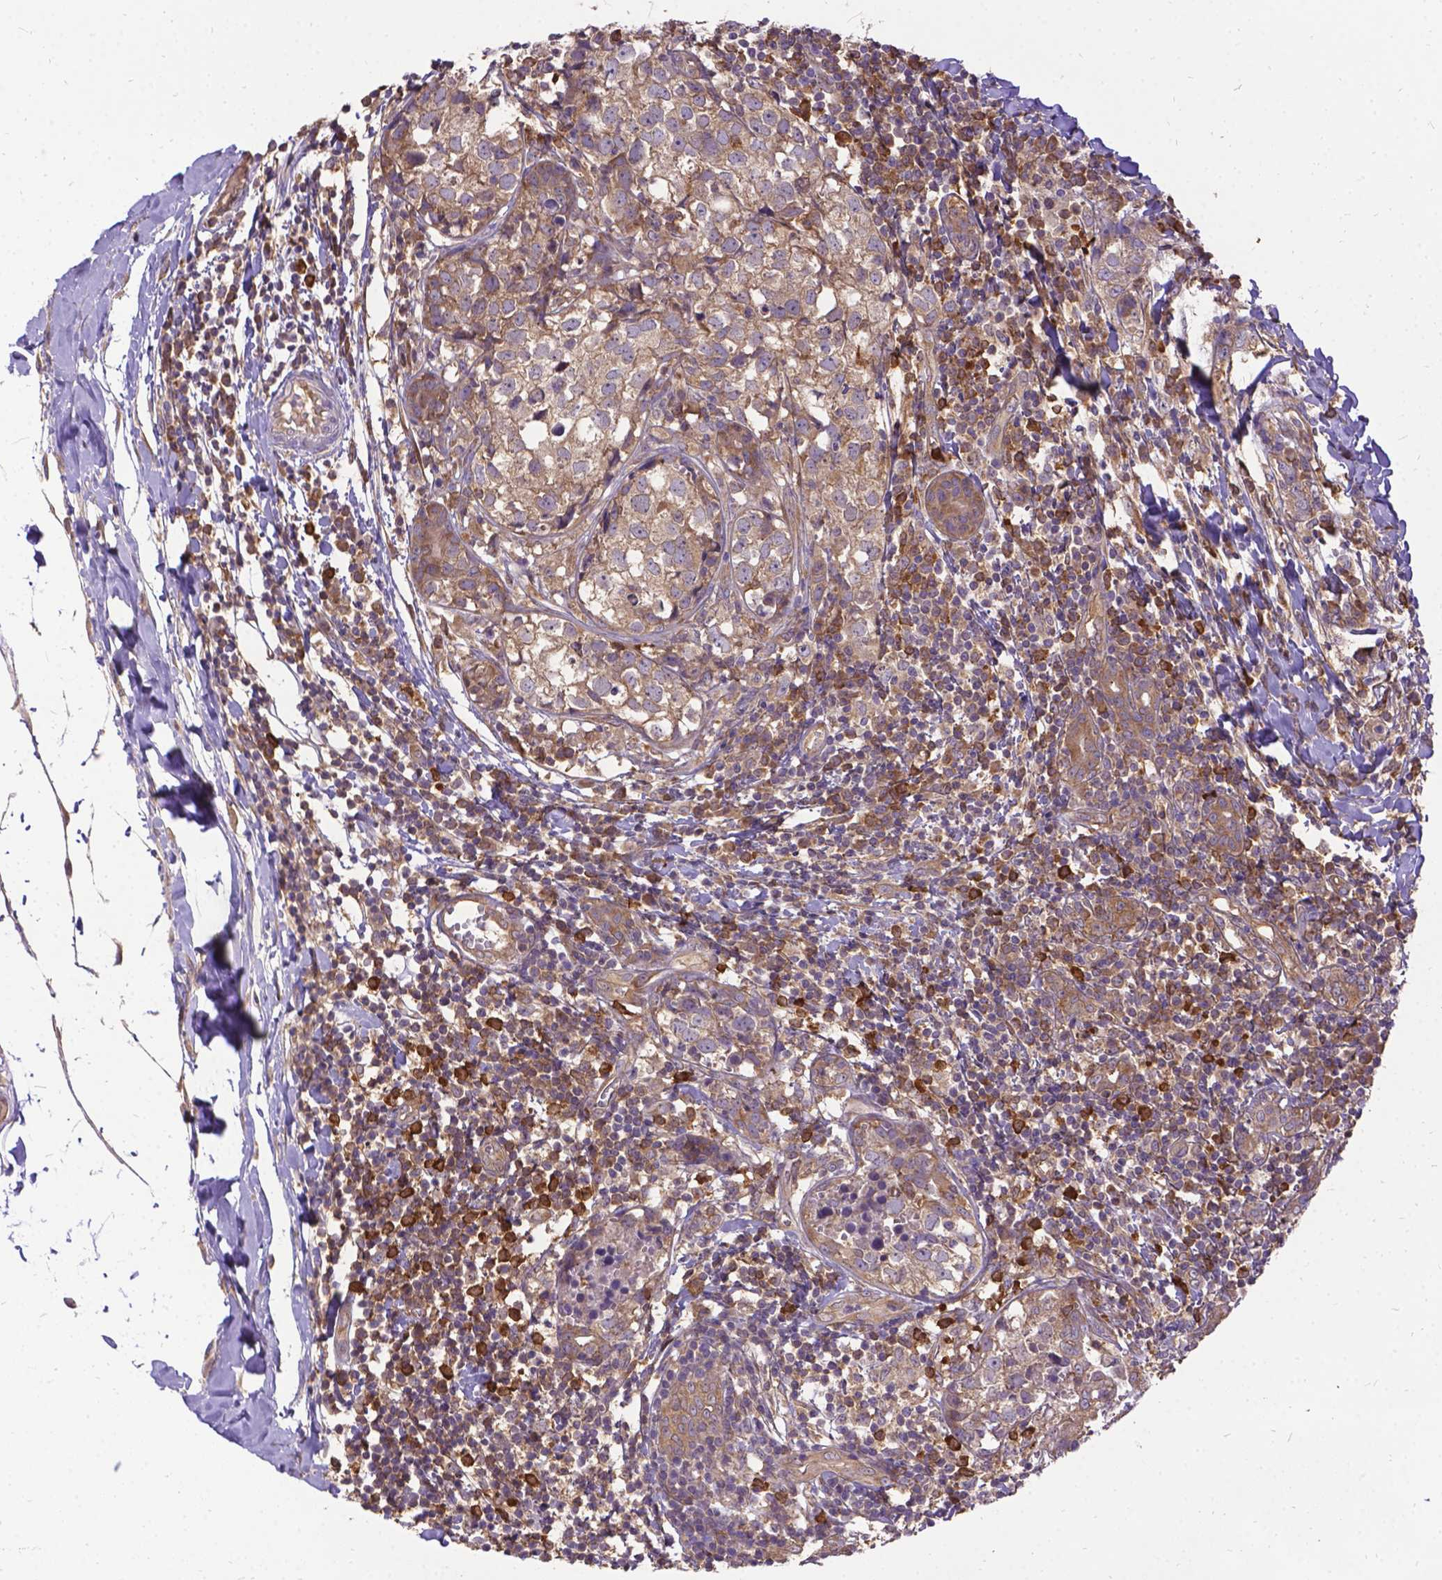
{"staining": {"intensity": "moderate", "quantity": ">75%", "location": "cytoplasmic/membranous"}, "tissue": "breast cancer", "cell_type": "Tumor cells", "image_type": "cancer", "snomed": [{"axis": "morphology", "description": "Duct carcinoma"}, {"axis": "topography", "description": "Breast"}], "caption": "Immunohistochemistry image of human breast cancer stained for a protein (brown), which shows medium levels of moderate cytoplasmic/membranous staining in approximately >75% of tumor cells.", "gene": "DENND6A", "patient": {"sex": "female", "age": 30}}